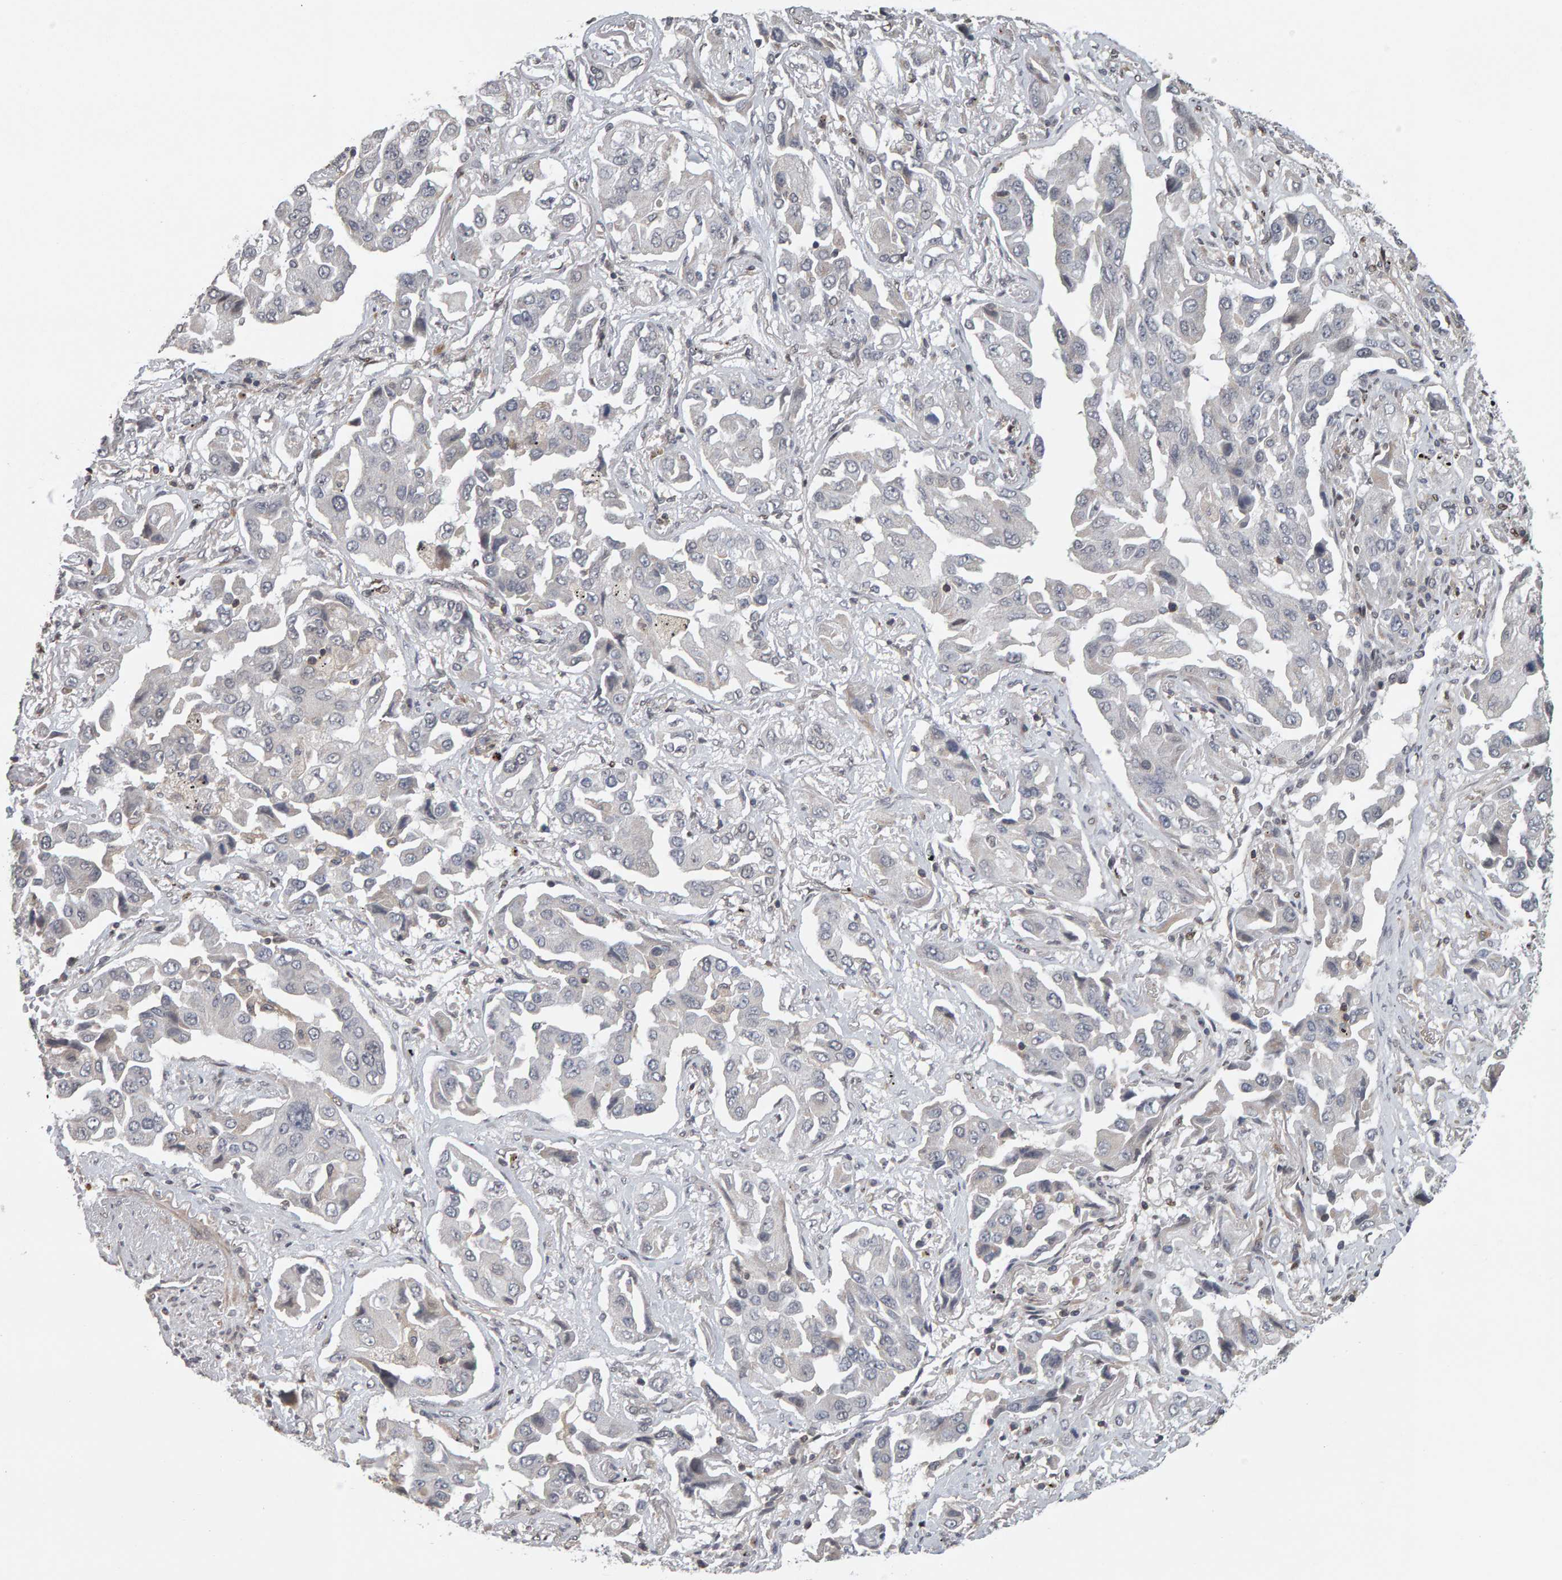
{"staining": {"intensity": "negative", "quantity": "none", "location": "none"}, "tissue": "lung cancer", "cell_type": "Tumor cells", "image_type": "cancer", "snomed": [{"axis": "morphology", "description": "Adenocarcinoma, NOS"}, {"axis": "topography", "description": "Lung"}], "caption": "This is an immunohistochemistry (IHC) histopathology image of human adenocarcinoma (lung). There is no staining in tumor cells.", "gene": "TEFM", "patient": {"sex": "female", "age": 65}}